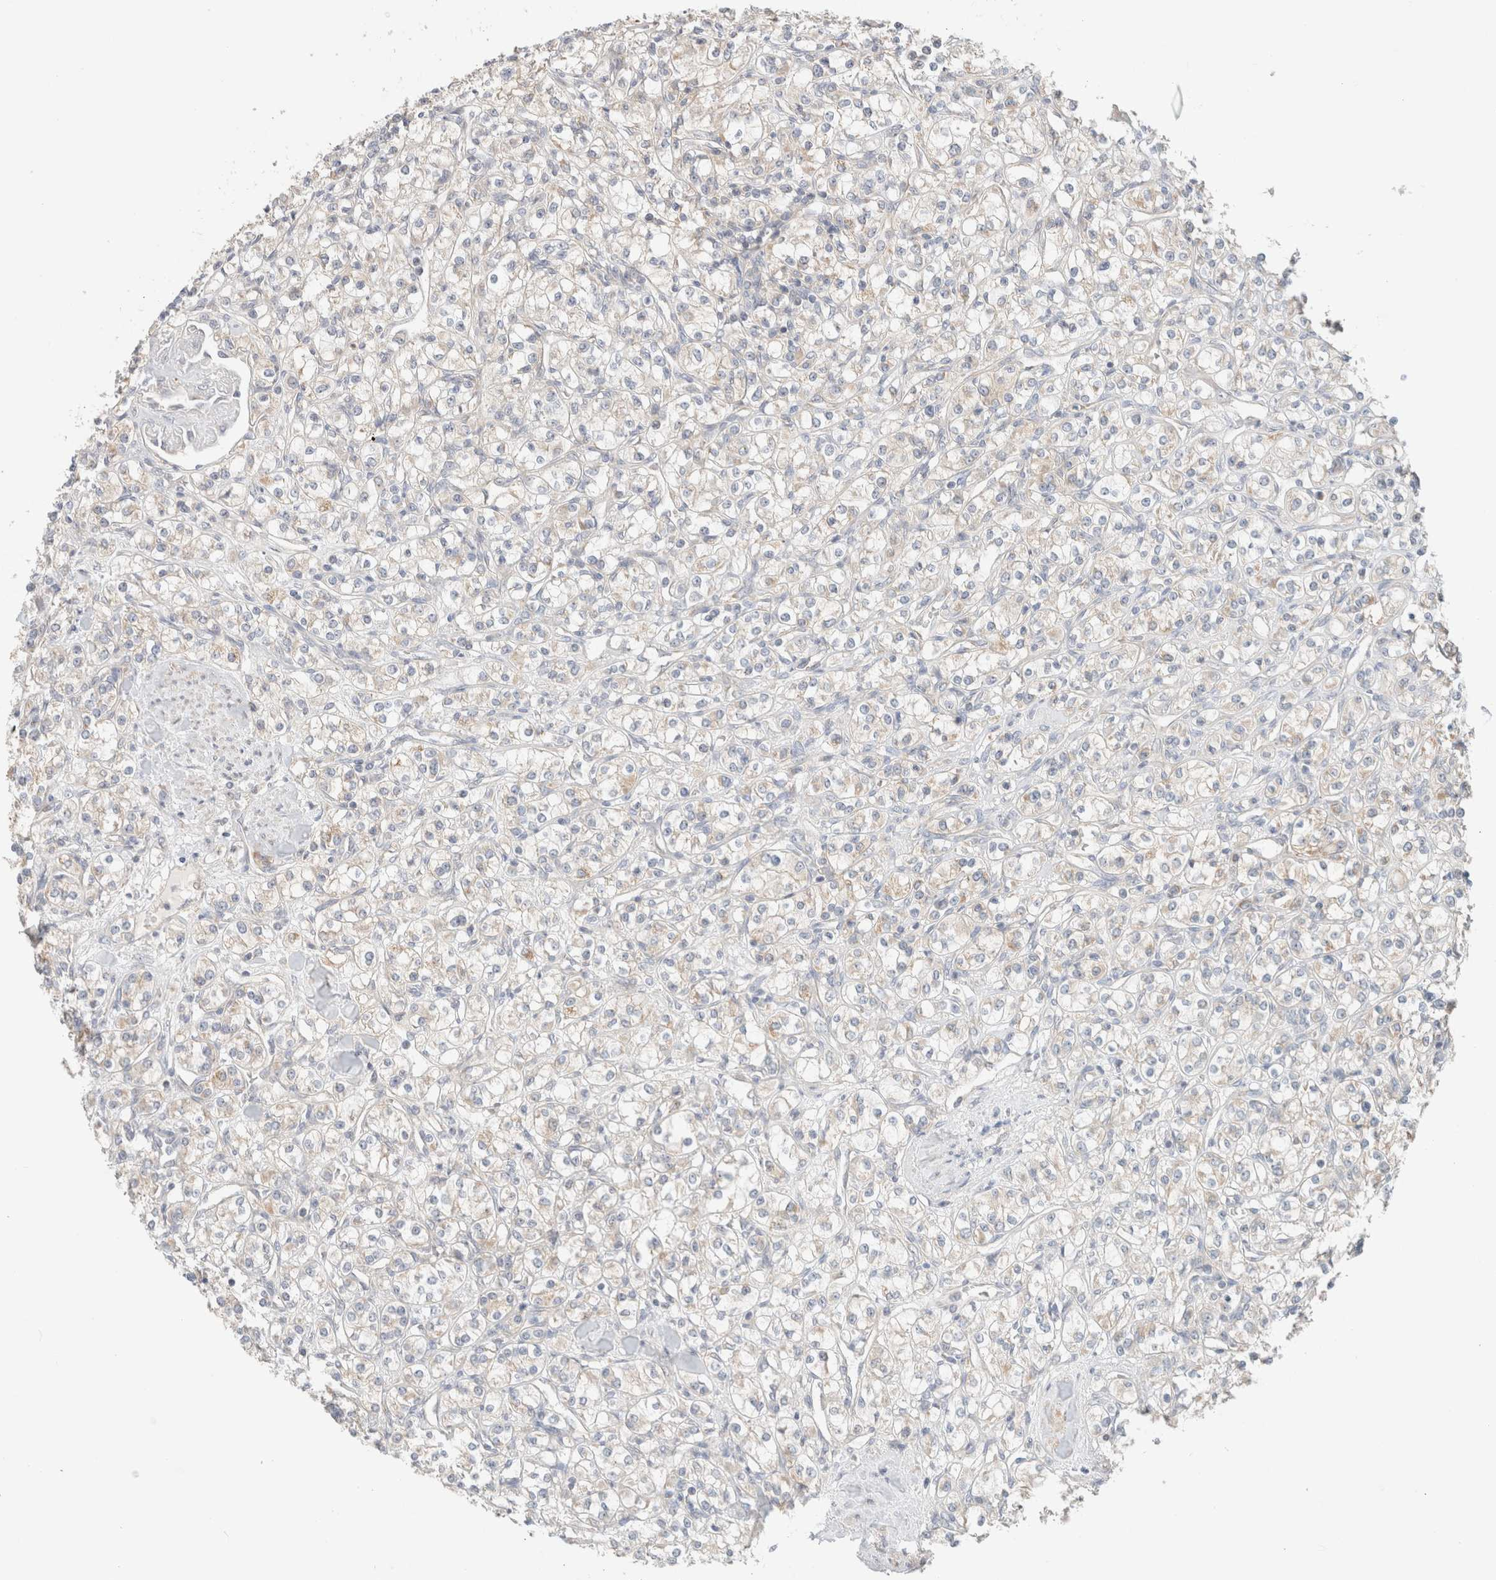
{"staining": {"intensity": "weak", "quantity": "<25%", "location": "cytoplasmic/membranous"}, "tissue": "renal cancer", "cell_type": "Tumor cells", "image_type": "cancer", "snomed": [{"axis": "morphology", "description": "Adenocarcinoma, NOS"}, {"axis": "topography", "description": "Kidney"}], "caption": "Image shows no significant protein positivity in tumor cells of adenocarcinoma (renal). (DAB (3,3'-diaminobenzidine) IHC, high magnification).", "gene": "MRM3", "patient": {"sex": "male", "age": 77}}